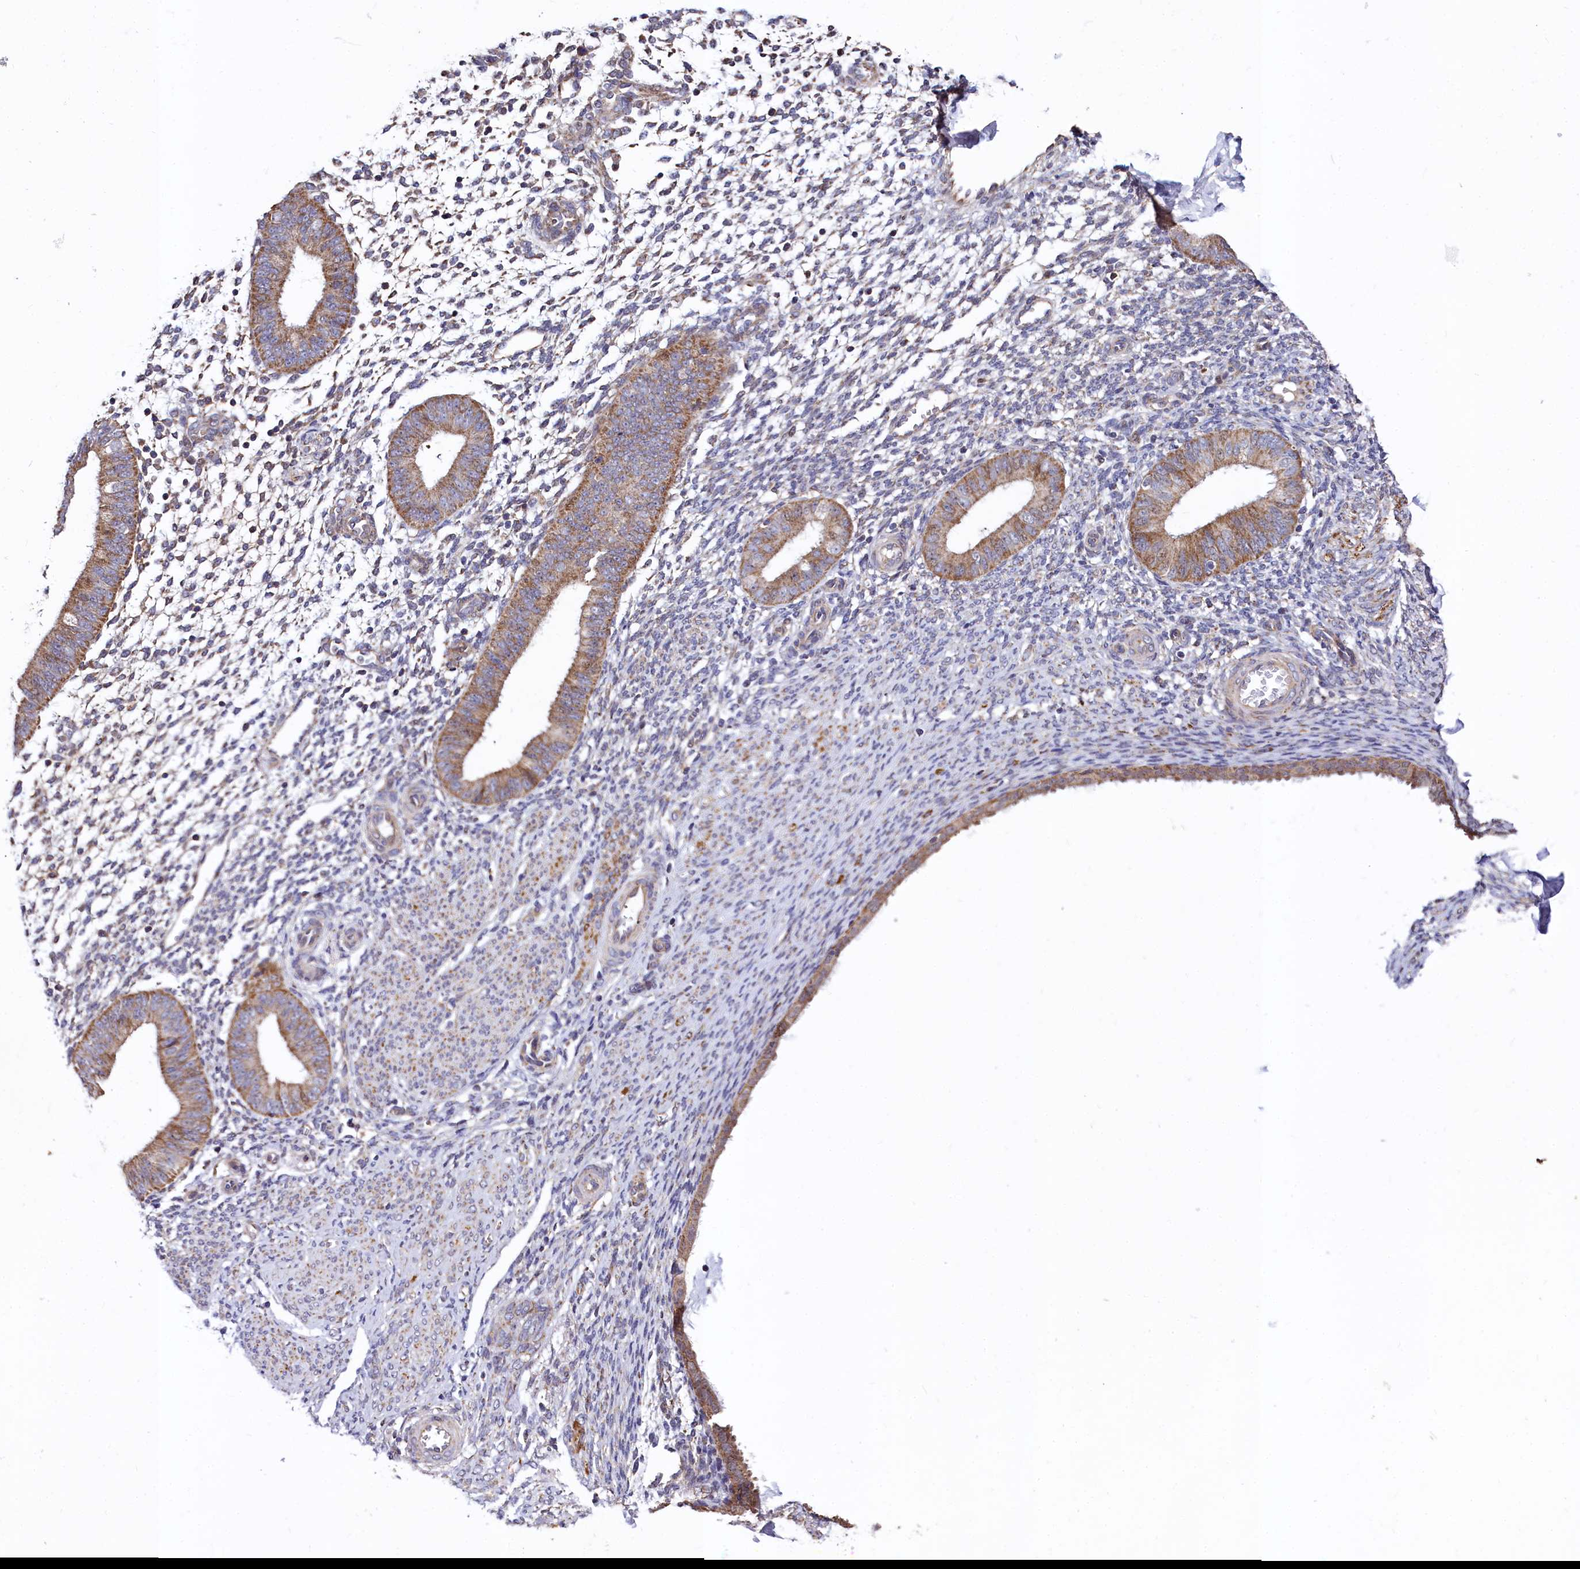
{"staining": {"intensity": "weak", "quantity": "25%-75%", "location": "cytoplasmic/membranous"}, "tissue": "endometrium", "cell_type": "Cells in endometrial stroma", "image_type": "normal", "snomed": [{"axis": "morphology", "description": "Normal tissue, NOS"}, {"axis": "topography", "description": "Uterus"}, {"axis": "topography", "description": "Endometrium"}], "caption": "Endometrium stained with a brown dye exhibits weak cytoplasmic/membranous positive positivity in approximately 25%-75% of cells in endometrial stroma.", "gene": "SPRYD3", "patient": {"sex": "female", "age": 48}}